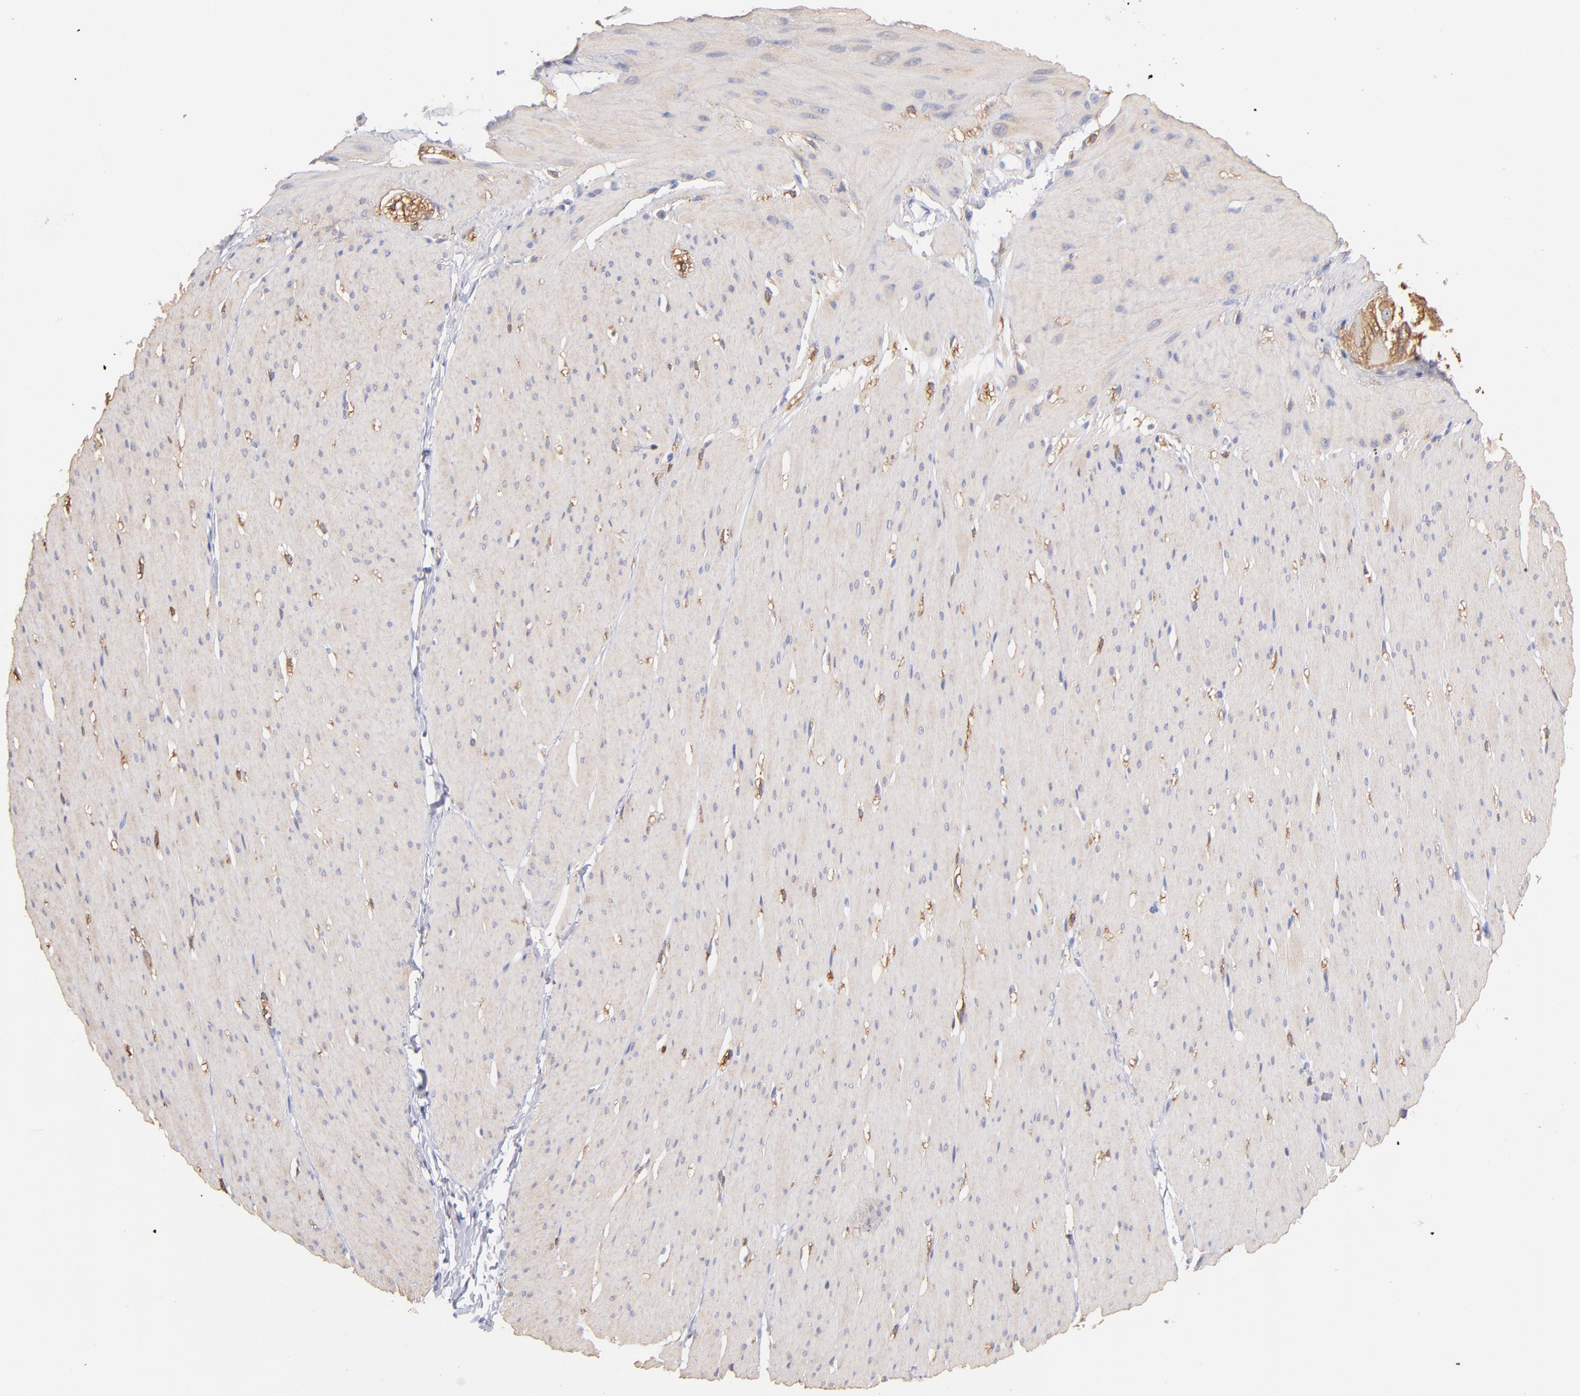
{"staining": {"intensity": "weak", "quantity": "25%-75%", "location": "cytoplasmic/membranous"}, "tissue": "smooth muscle", "cell_type": "Smooth muscle cells", "image_type": "normal", "snomed": [{"axis": "morphology", "description": "Normal tissue, NOS"}, {"axis": "topography", "description": "Smooth muscle"}, {"axis": "topography", "description": "Colon"}], "caption": "DAB (3,3'-diaminobenzidine) immunohistochemical staining of benign human smooth muscle displays weak cytoplasmic/membranous protein staining in about 25%-75% of smooth muscle cells.", "gene": "PRKCA", "patient": {"sex": "male", "age": 67}}